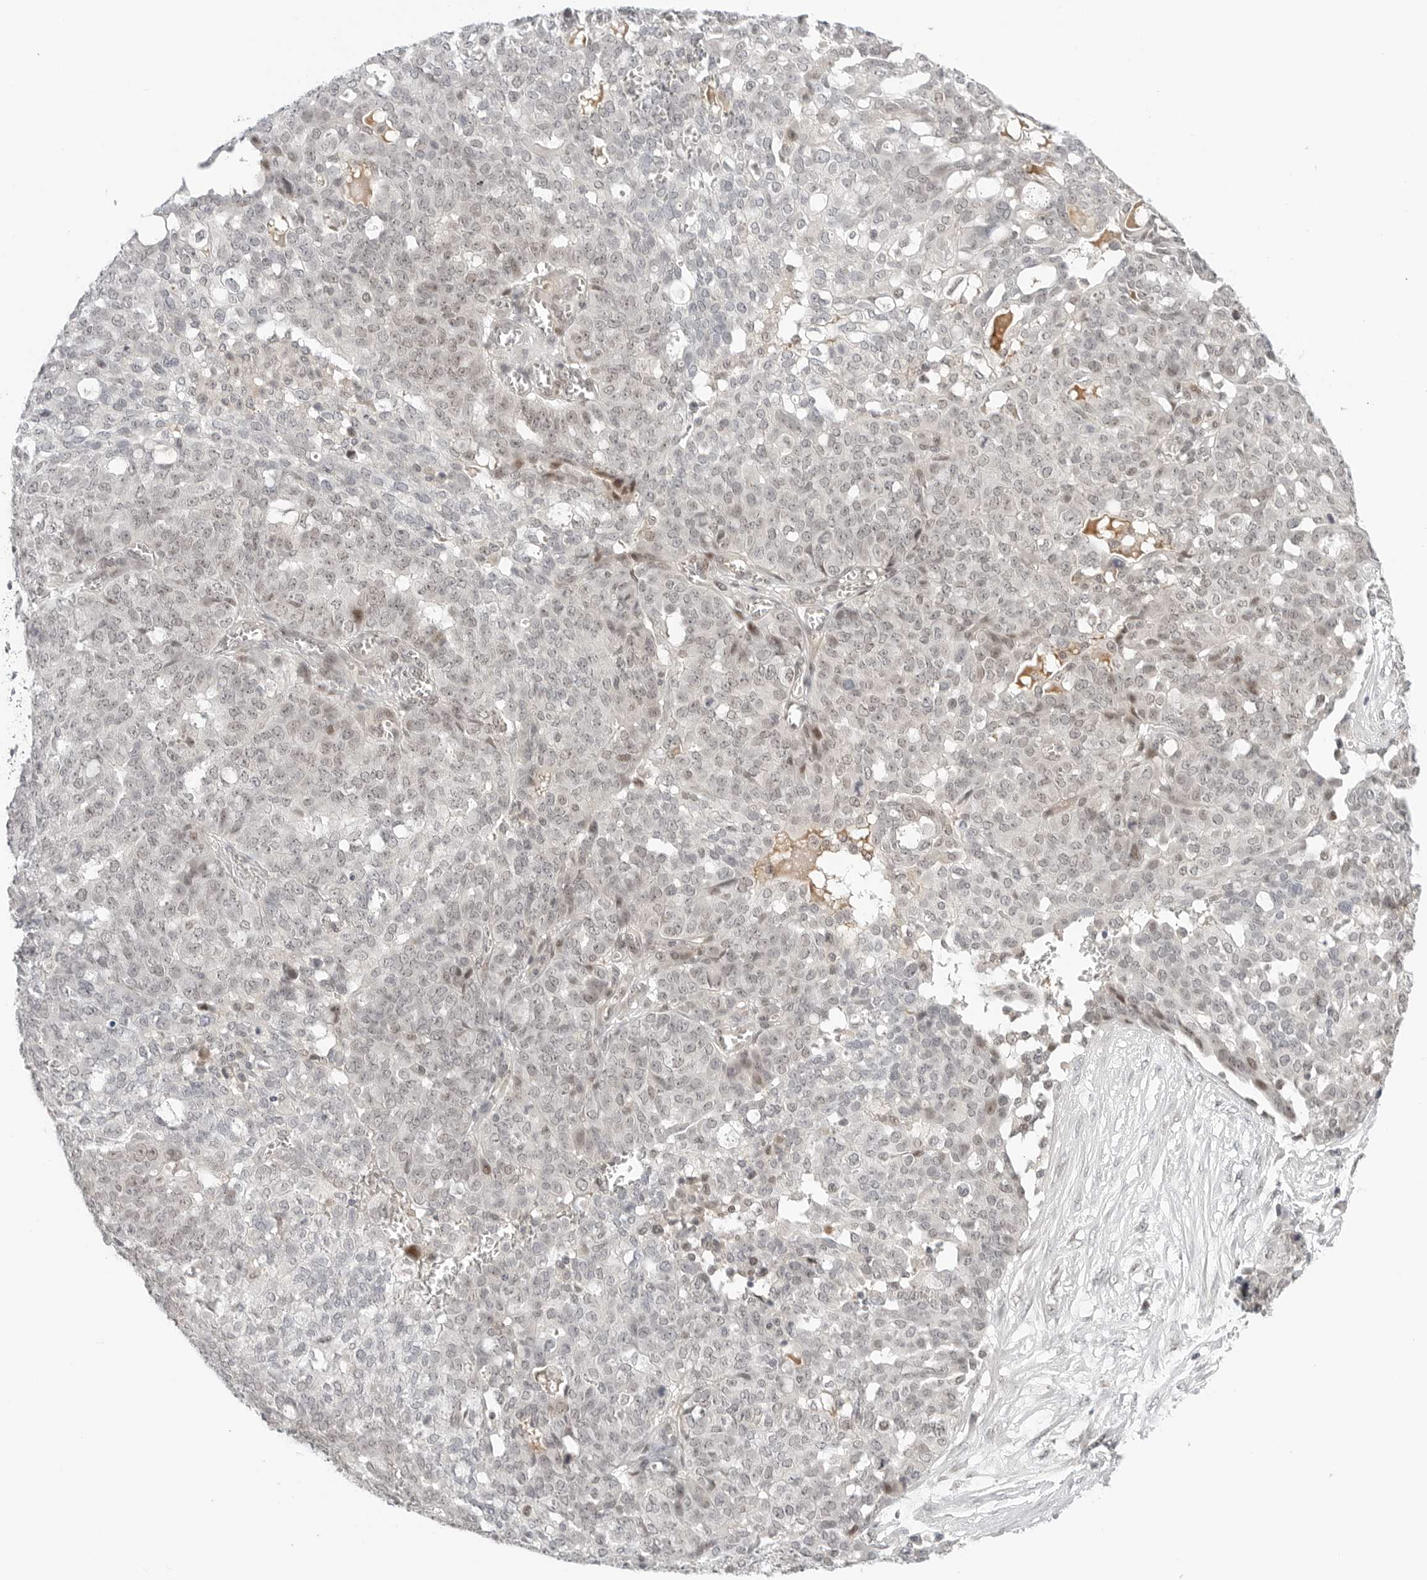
{"staining": {"intensity": "weak", "quantity": "<25%", "location": "nuclear"}, "tissue": "ovarian cancer", "cell_type": "Tumor cells", "image_type": "cancer", "snomed": [{"axis": "morphology", "description": "Cystadenocarcinoma, serous, NOS"}, {"axis": "topography", "description": "Soft tissue"}, {"axis": "topography", "description": "Ovary"}], "caption": "Ovarian cancer stained for a protein using immunohistochemistry (IHC) displays no expression tumor cells.", "gene": "TSEN2", "patient": {"sex": "female", "age": 57}}